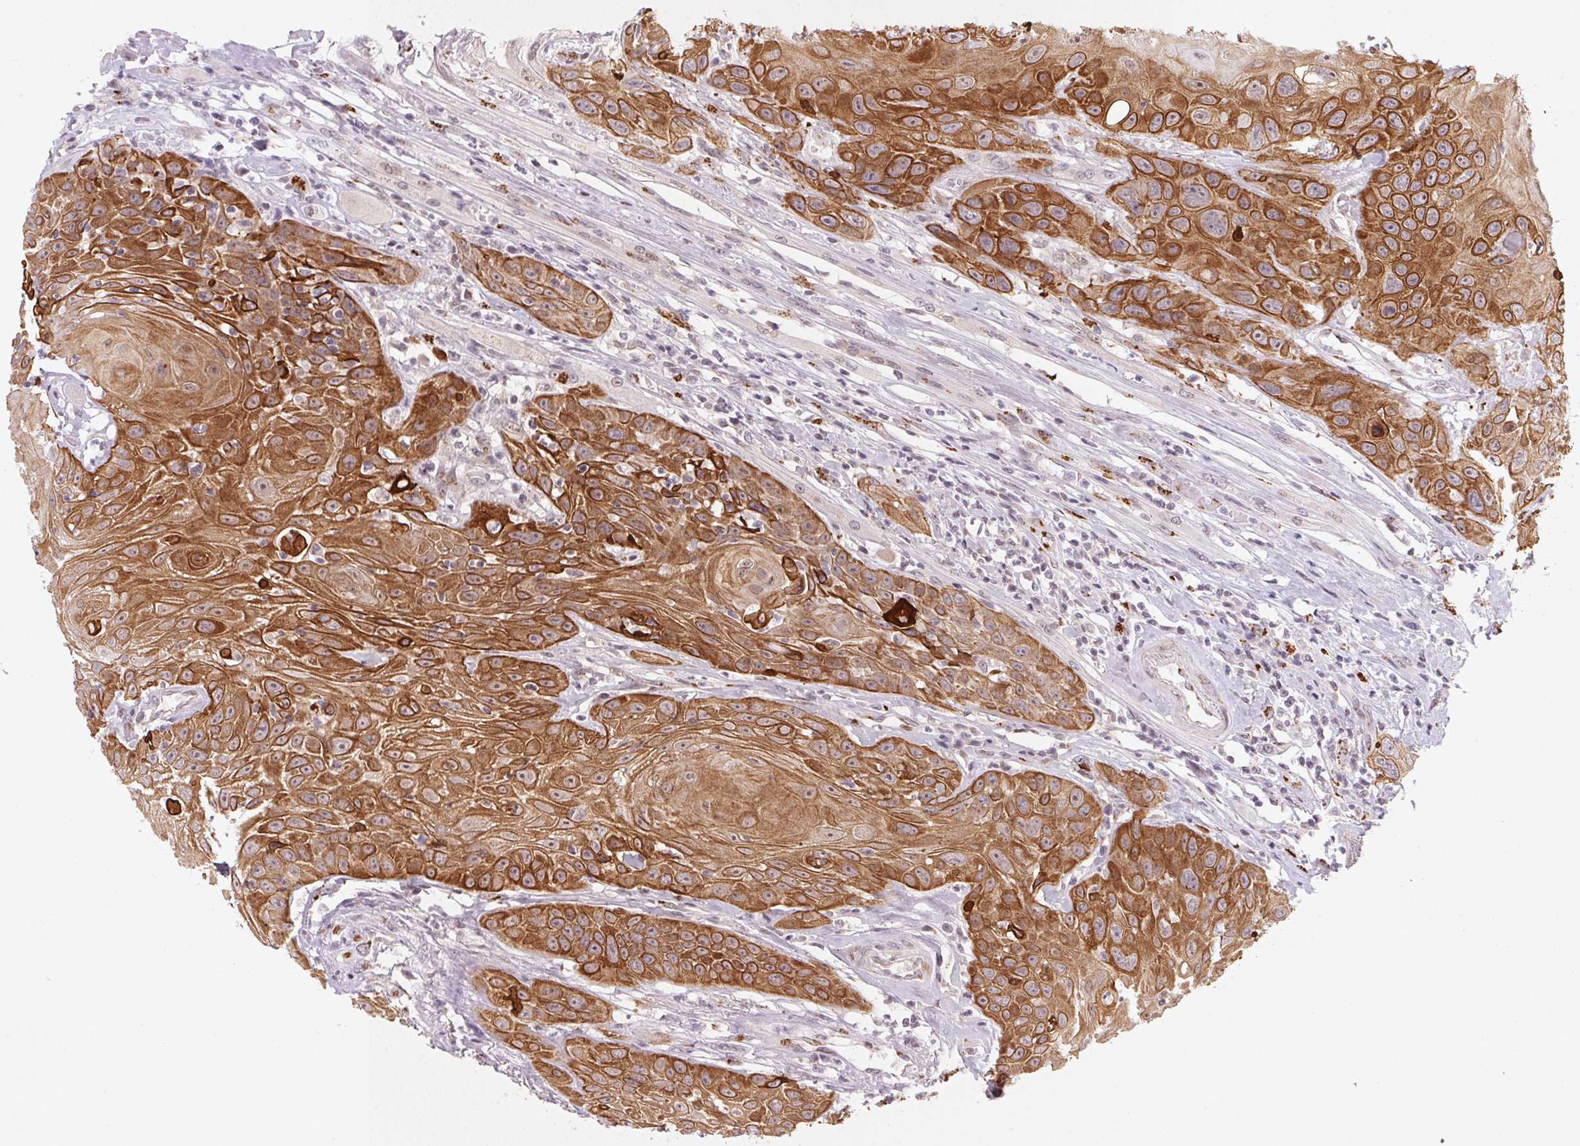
{"staining": {"intensity": "strong", "quantity": ">75%", "location": "cytoplasmic/membranous"}, "tissue": "head and neck cancer", "cell_type": "Tumor cells", "image_type": "cancer", "snomed": [{"axis": "morphology", "description": "Squamous cell carcinoma, NOS"}, {"axis": "topography", "description": "Head-Neck"}], "caption": "The image demonstrates immunohistochemical staining of head and neck cancer. There is strong cytoplasmic/membranous expression is seen in about >75% of tumor cells.", "gene": "RAB22A", "patient": {"sex": "female", "age": 59}}